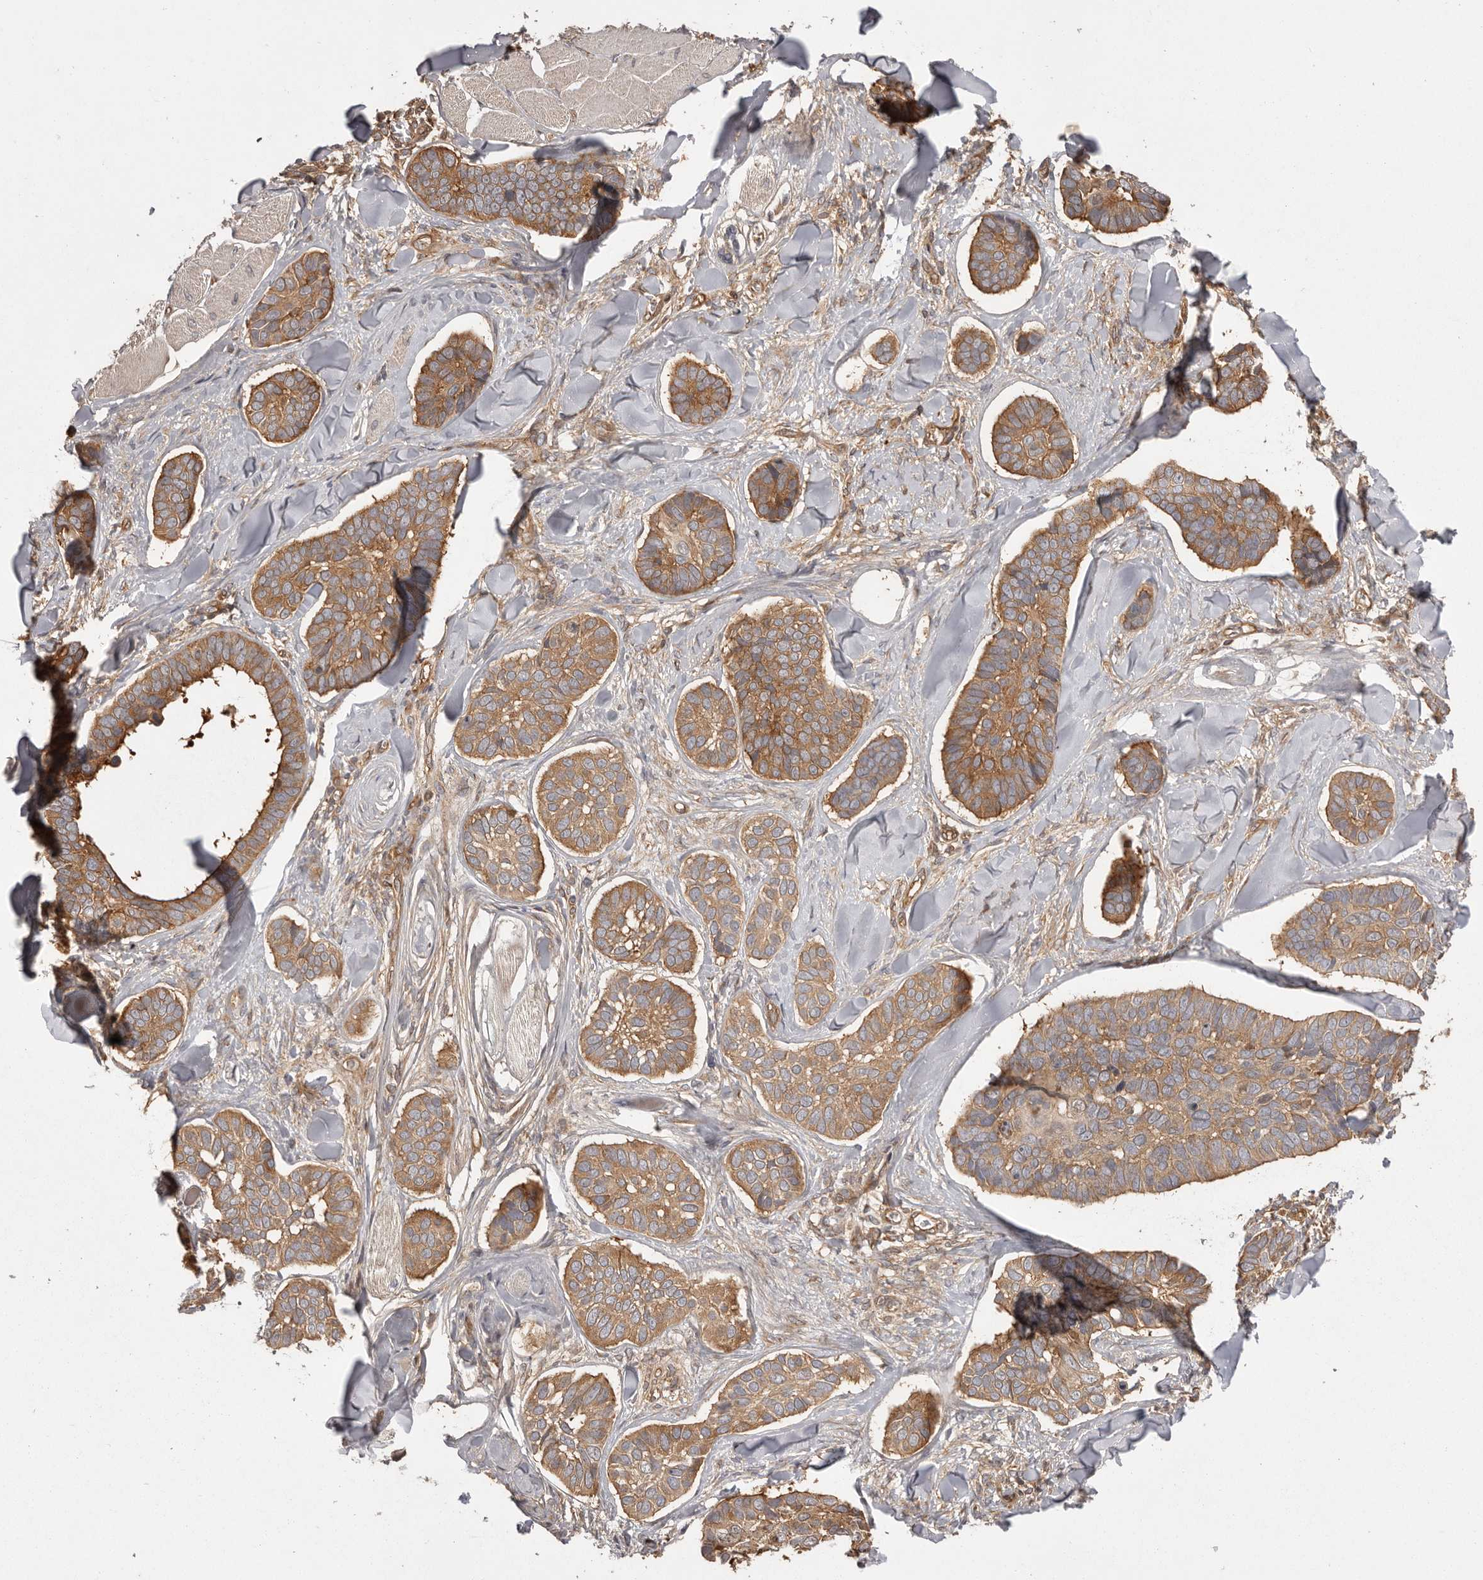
{"staining": {"intensity": "moderate", "quantity": ">75%", "location": "cytoplasmic/membranous"}, "tissue": "skin cancer", "cell_type": "Tumor cells", "image_type": "cancer", "snomed": [{"axis": "morphology", "description": "Basal cell carcinoma"}, {"axis": "topography", "description": "Skin"}], "caption": "Immunohistochemical staining of human skin cancer demonstrates moderate cytoplasmic/membranous protein expression in about >75% of tumor cells.", "gene": "NFKBIA", "patient": {"sex": "male", "age": 62}}